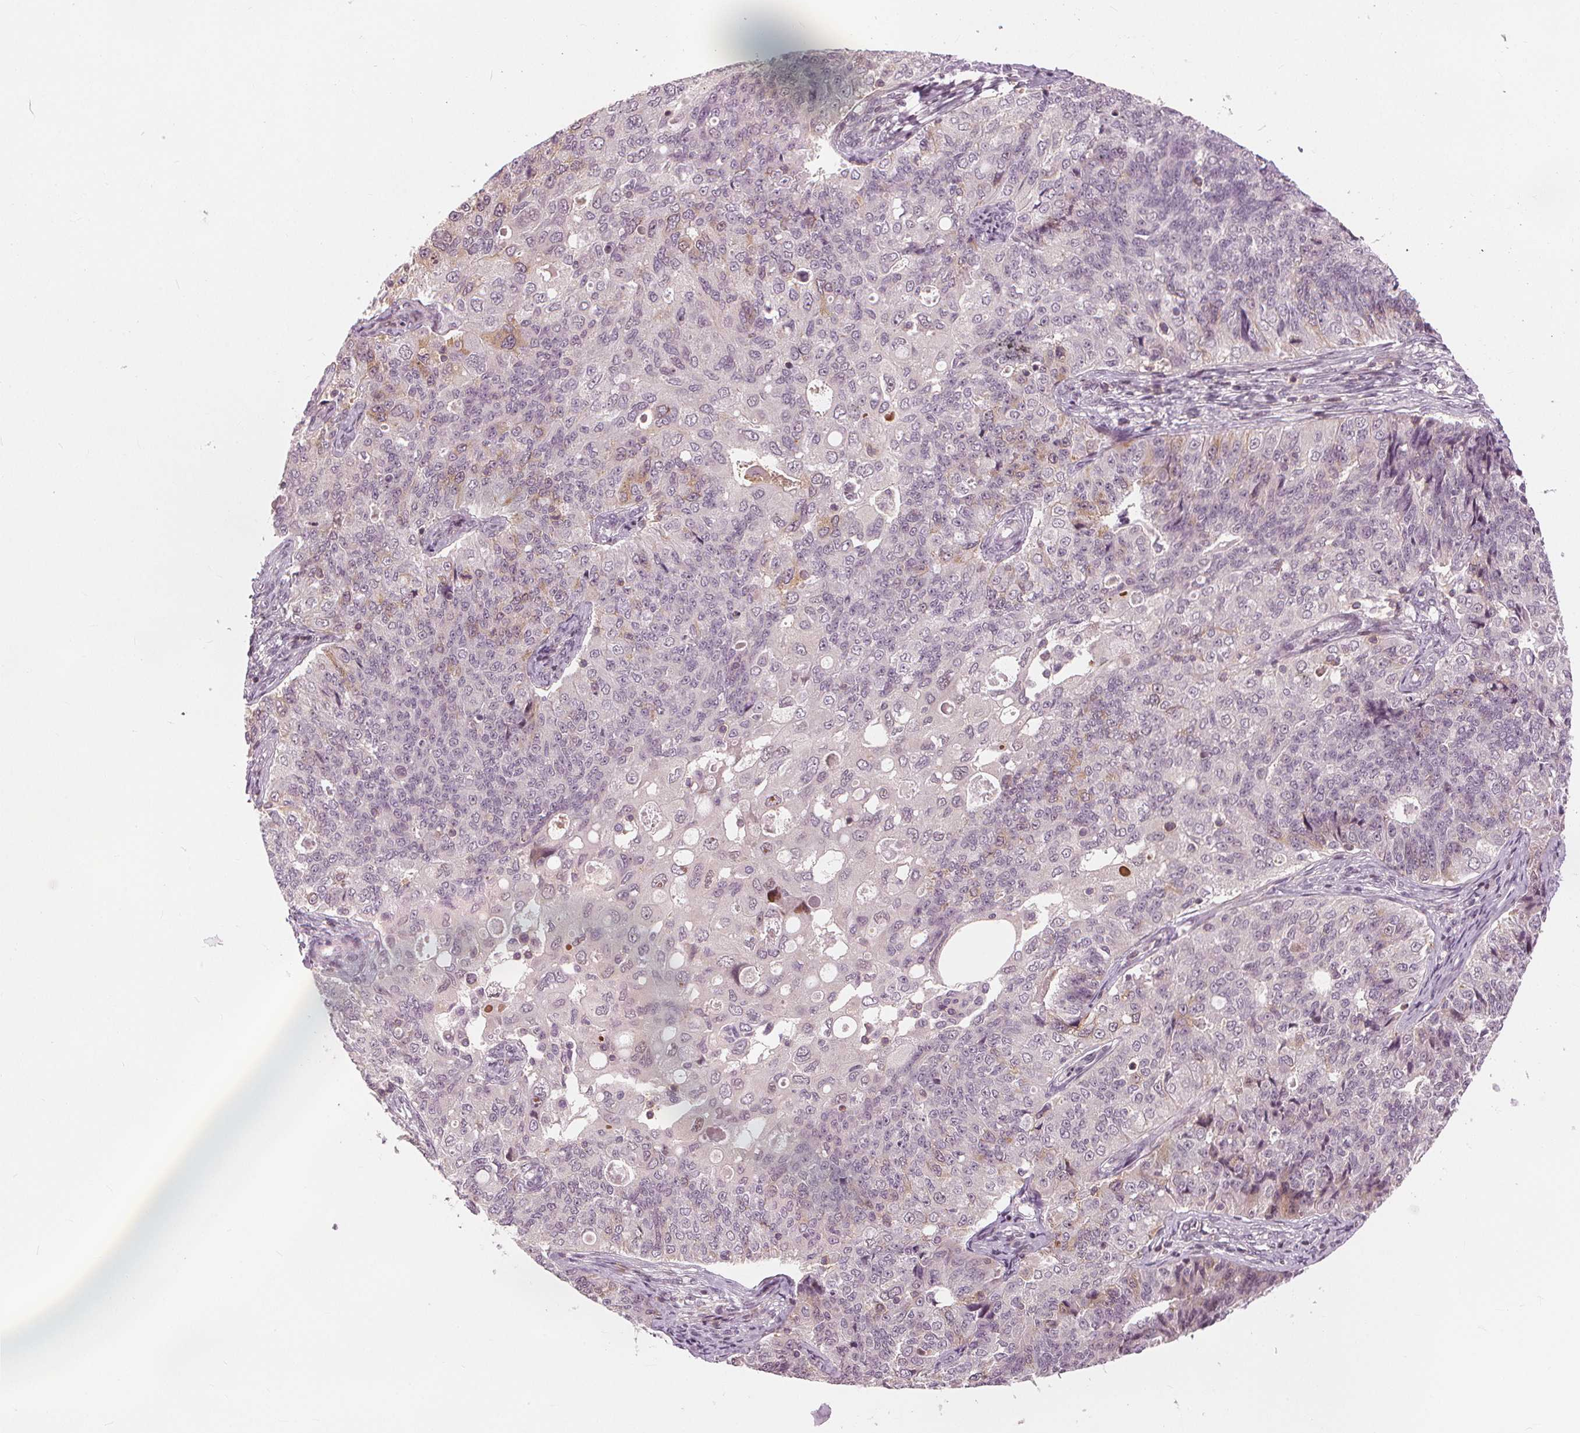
{"staining": {"intensity": "negative", "quantity": "none", "location": "none"}, "tissue": "endometrial cancer", "cell_type": "Tumor cells", "image_type": "cancer", "snomed": [{"axis": "morphology", "description": "Adenocarcinoma, NOS"}, {"axis": "topography", "description": "Endometrium"}], "caption": "Immunohistochemistry (IHC) image of neoplastic tissue: human endometrial cancer stained with DAB (3,3'-diaminobenzidine) demonstrates no significant protein staining in tumor cells. (DAB (3,3'-diaminobenzidine) IHC visualized using brightfield microscopy, high magnification).", "gene": "SLC34A1", "patient": {"sex": "female", "age": 43}}